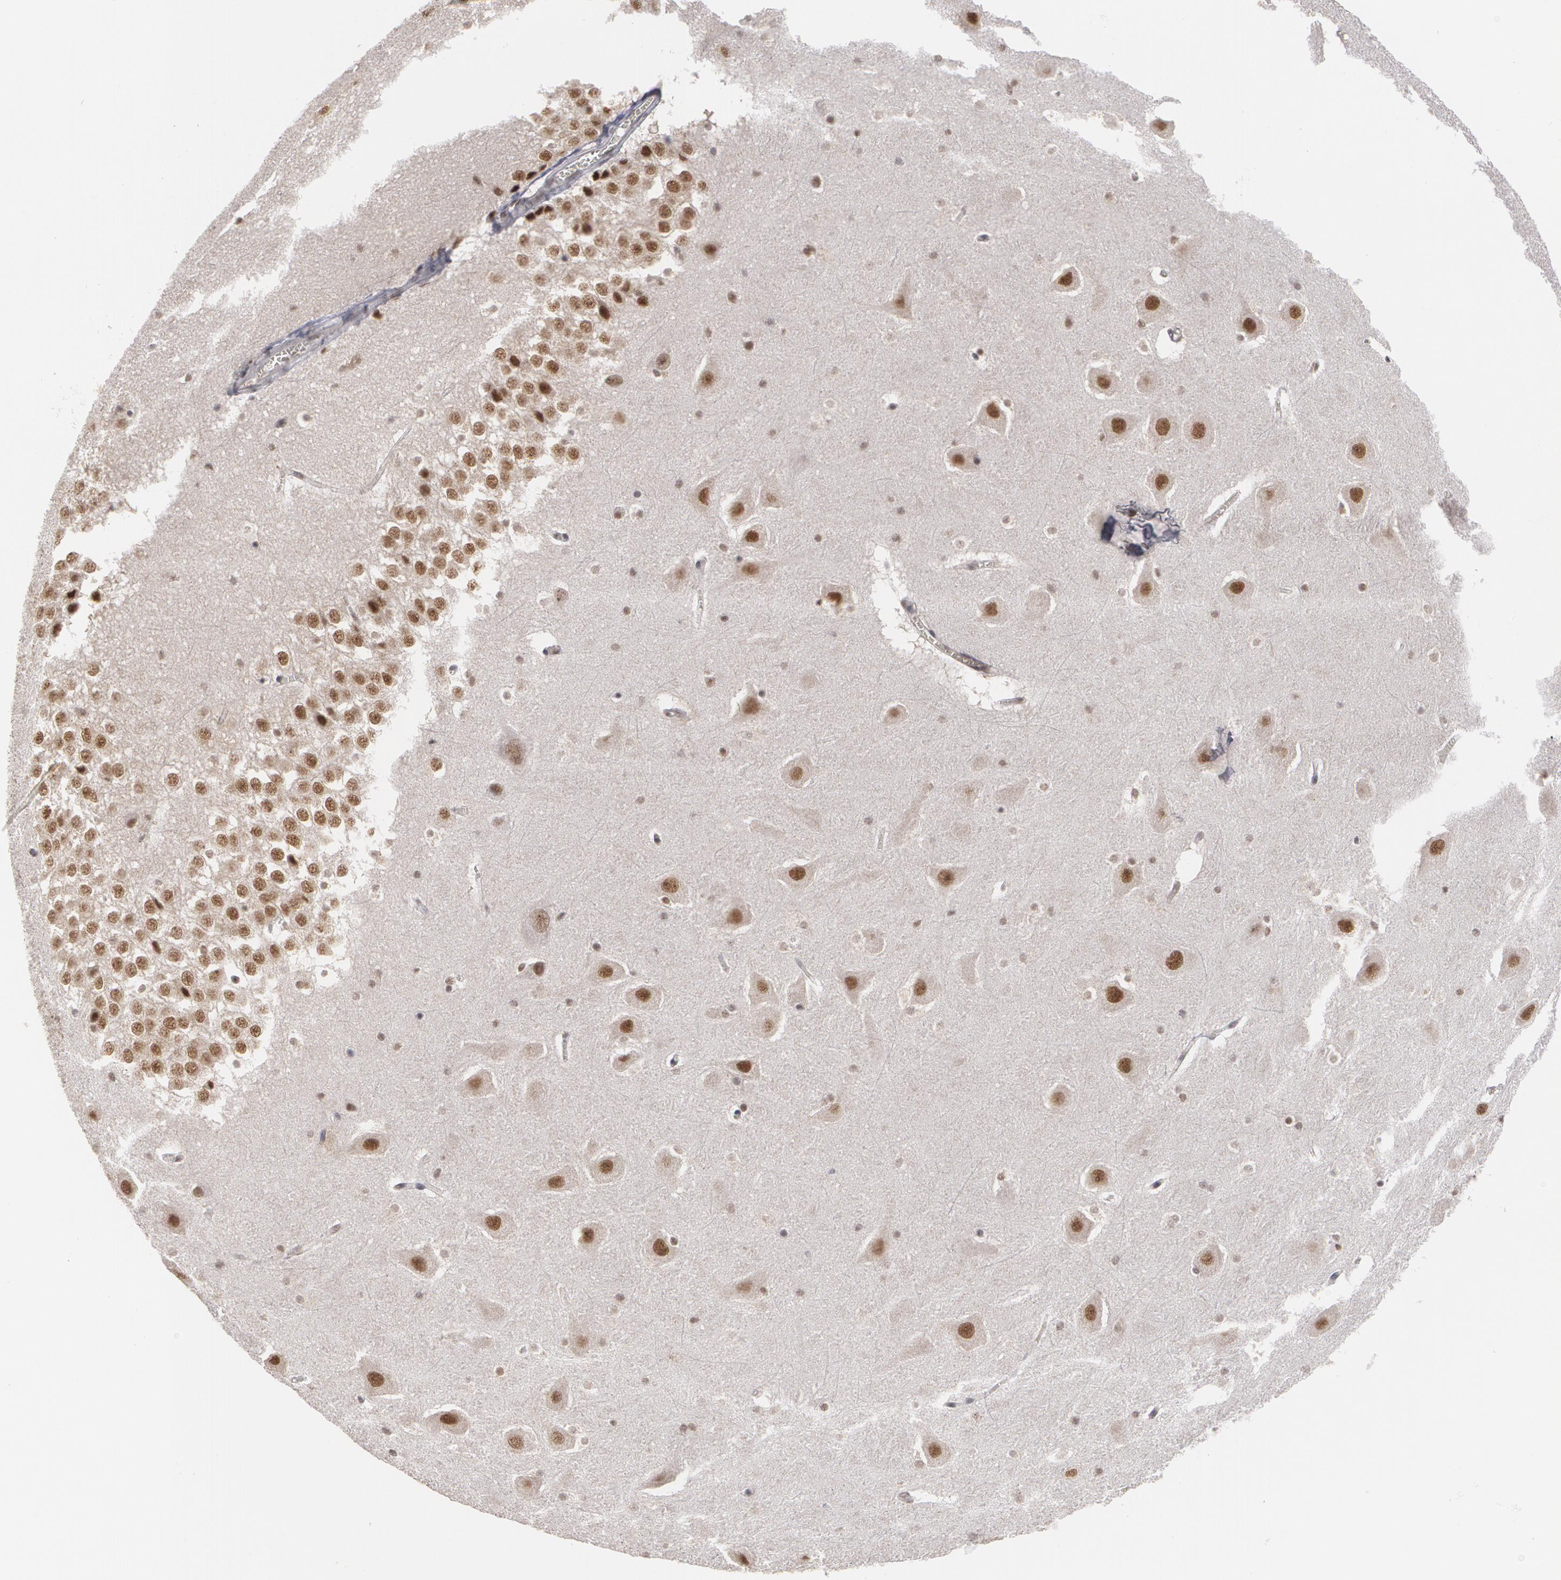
{"staining": {"intensity": "moderate", "quantity": "25%-75%", "location": "nuclear"}, "tissue": "hippocampus", "cell_type": "Glial cells", "image_type": "normal", "snomed": [{"axis": "morphology", "description": "Normal tissue, NOS"}, {"axis": "topography", "description": "Hippocampus"}], "caption": "IHC histopathology image of unremarkable human hippocampus stained for a protein (brown), which demonstrates medium levels of moderate nuclear expression in about 25%-75% of glial cells.", "gene": "INTS6L", "patient": {"sex": "female", "age": 54}}